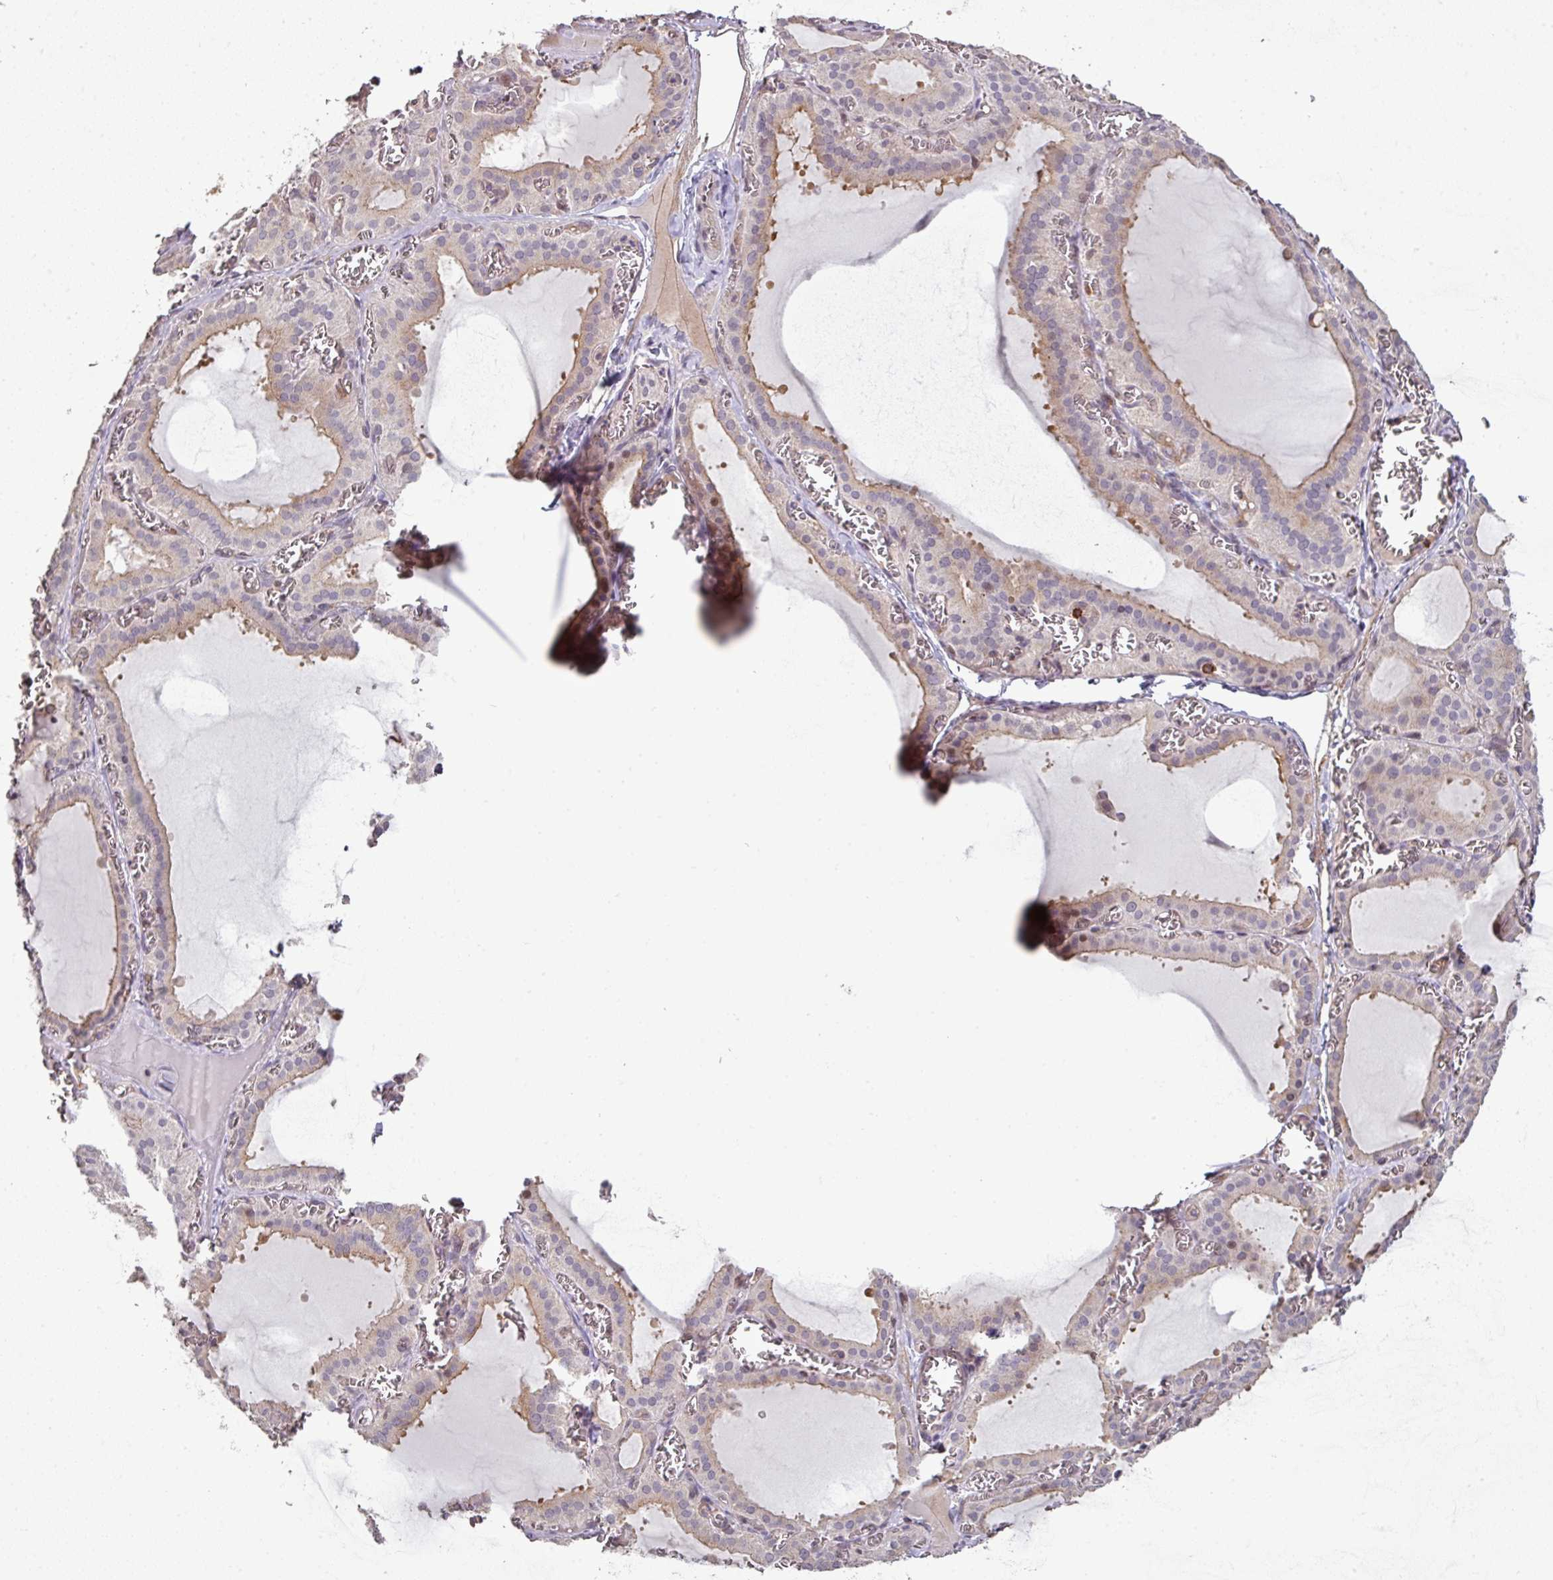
{"staining": {"intensity": "moderate", "quantity": "25%-75%", "location": "cytoplasmic/membranous"}, "tissue": "thyroid gland", "cell_type": "Glandular cells", "image_type": "normal", "snomed": [{"axis": "morphology", "description": "Normal tissue, NOS"}, {"axis": "topography", "description": "Thyroid gland"}], "caption": "Immunohistochemistry photomicrograph of normal thyroid gland: human thyroid gland stained using IHC displays medium levels of moderate protein expression localized specifically in the cytoplasmic/membranous of glandular cells, appearing as a cytoplasmic/membranous brown color.", "gene": "CXCR5", "patient": {"sex": "female", "age": 30}}